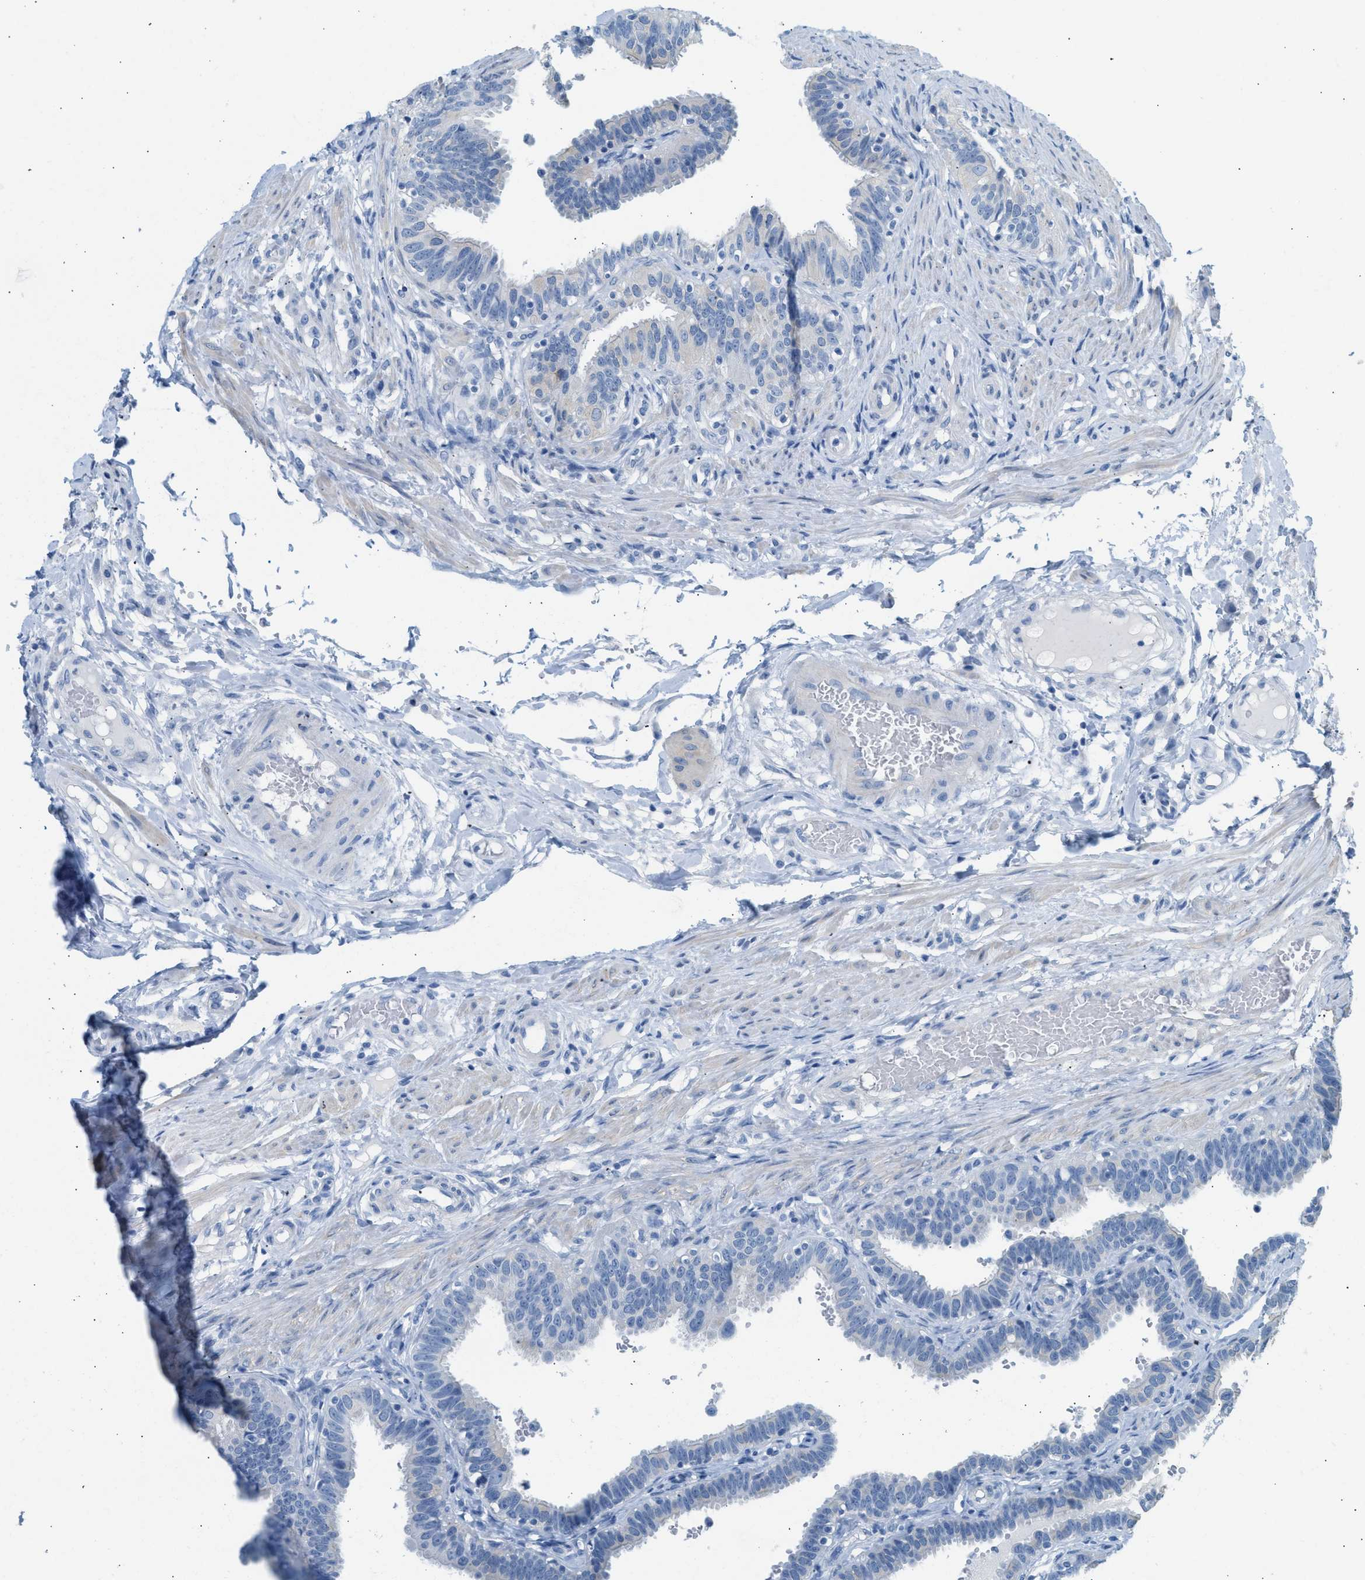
{"staining": {"intensity": "negative", "quantity": "none", "location": "none"}, "tissue": "fallopian tube", "cell_type": "Glandular cells", "image_type": "normal", "snomed": [{"axis": "morphology", "description": "Normal tissue, NOS"}, {"axis": "topography", "description": "Fallopian tube"}, {"axis": "topography", "description": "Placenta"}], "caption": "This is an IHC histopathology image of normal human fallopian tube. There is no positivity in glandular cells.", "gene": "SPAM1", "patient": {"sex": "female", "age": 34}}